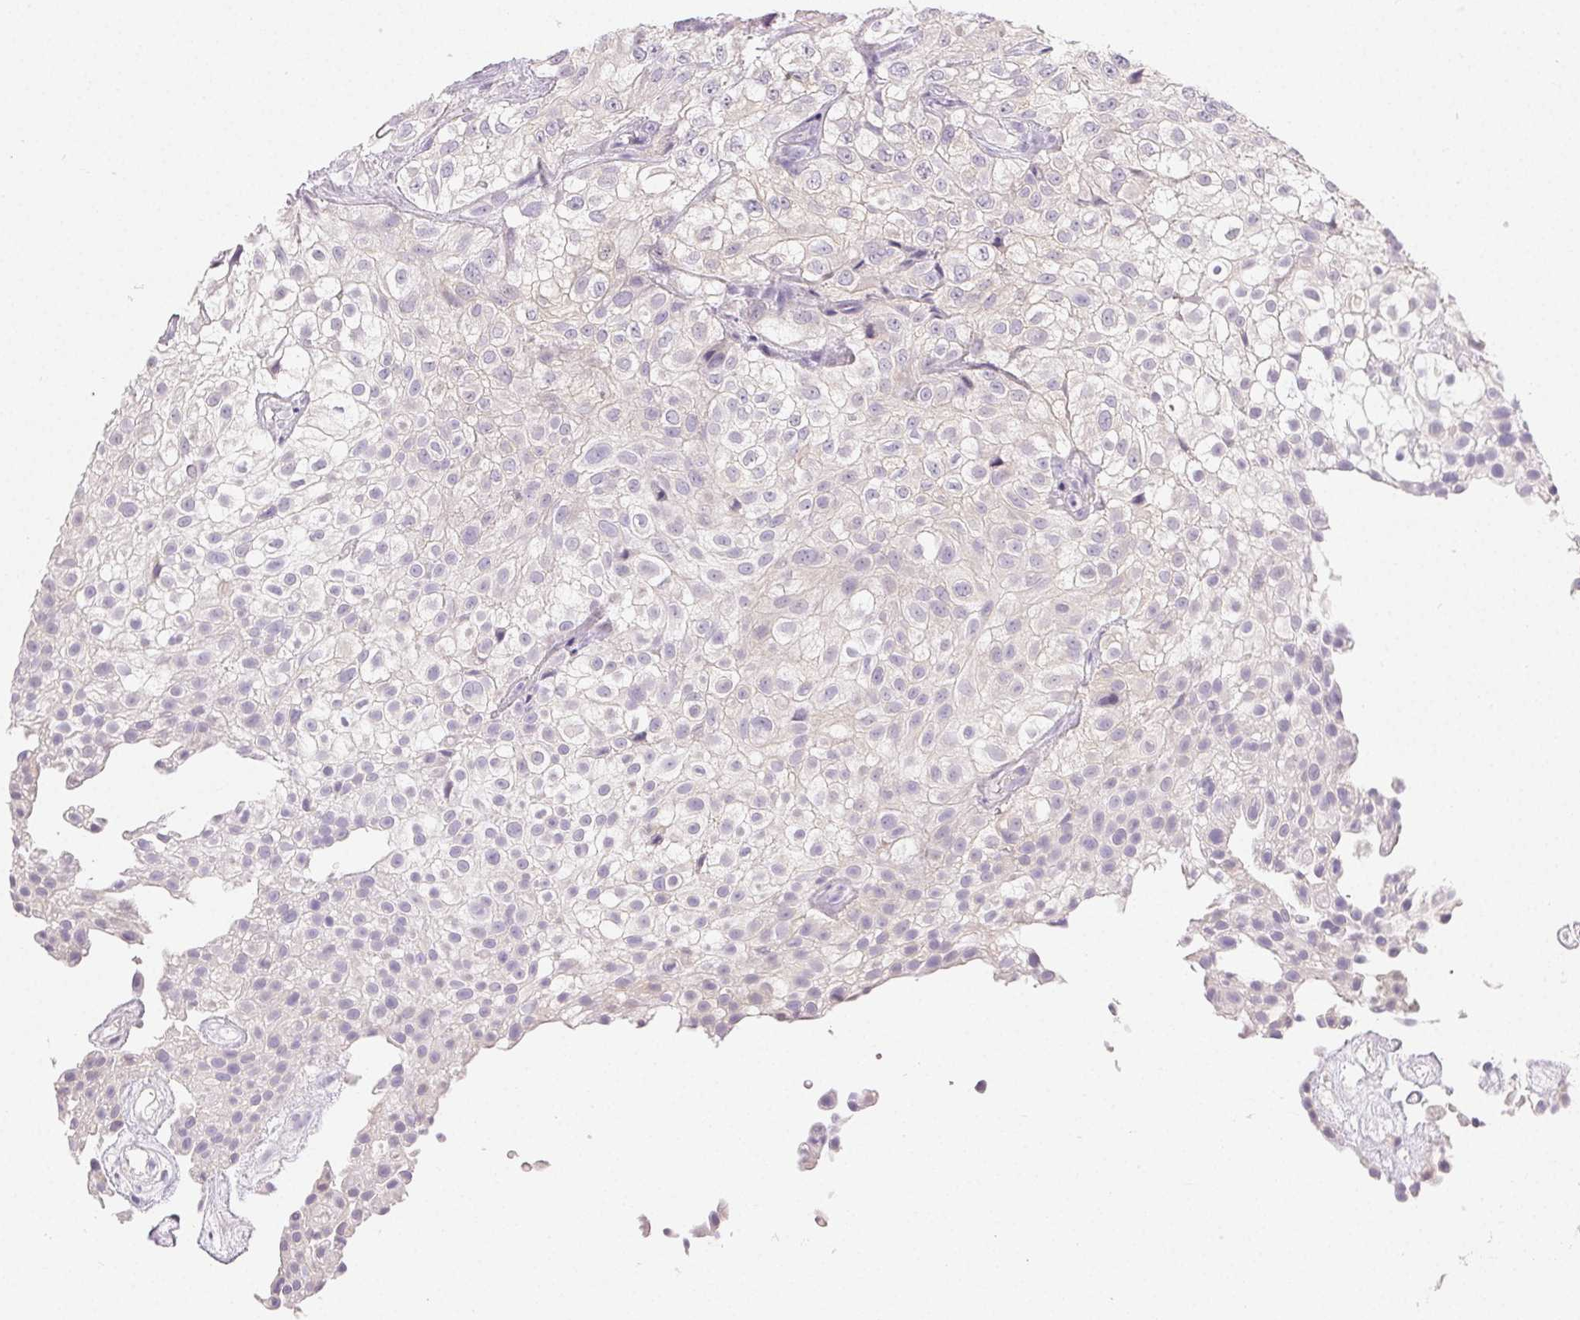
{"staining": {"intensity": "negative", "quantity": "none", "location": "none"}, "tissue": "urothelial cancer", "cell_type": "Tumor cells", "image_type": "cancer", "snomed": [{"axis": "morphology", "description": "Urothelial carcinoma, High grade"}, {"axis": "topography", "description": "Urinary bladder"}], "caption": "High power microscopy histopathology image of an IHC photomicrograph of high-grade urothelial carcinoma, revealing no significant staining in tumor cells. The staining was performed using DAB to visualize the protein expression in brown, while the nuclei were stained in blue with hematoxylin (Magnification: 20x).", "gene": "MIOX", "patient": {"sex": "male", "age": 56}}